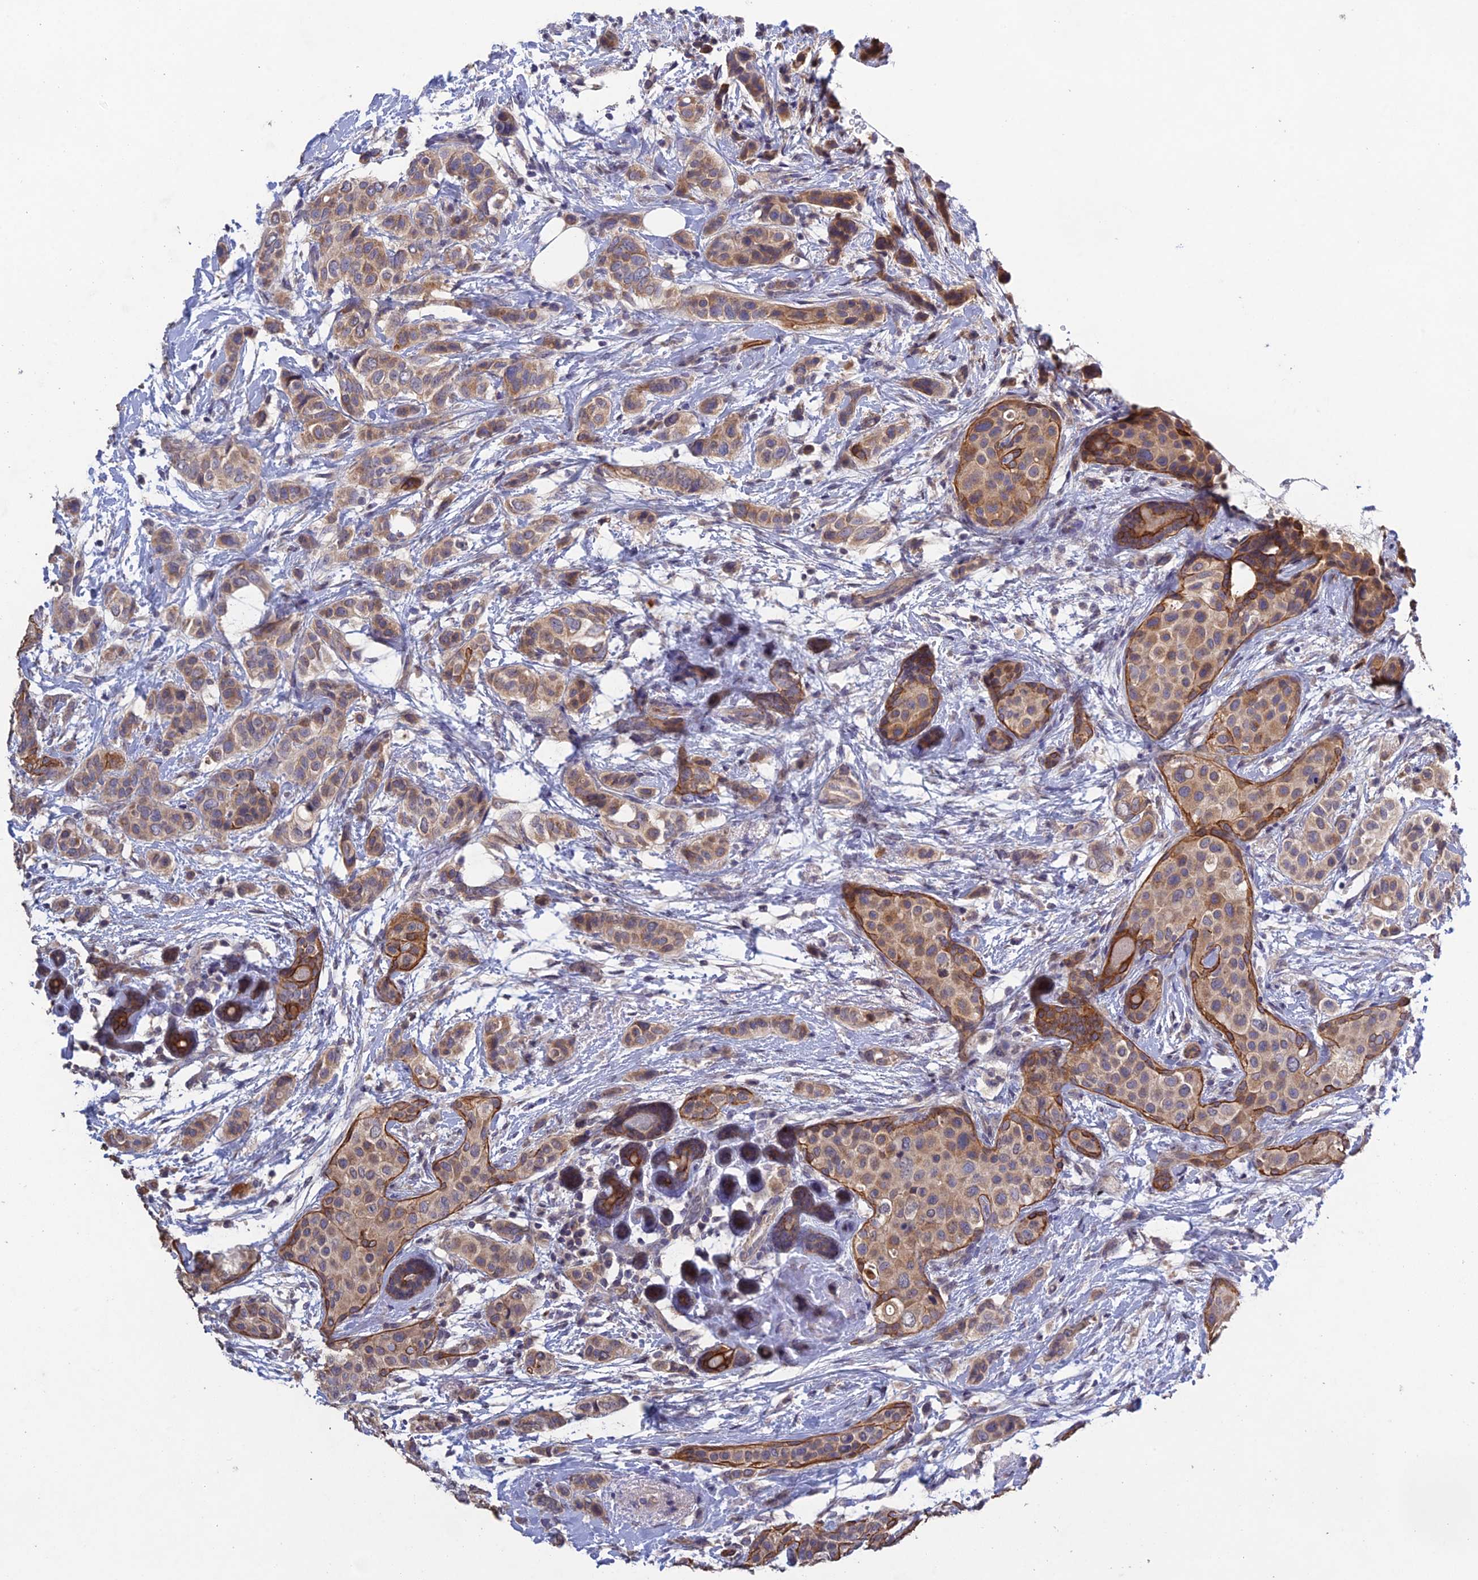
{"staining": {"intensity": "weak", "quantity": ">75%", "location": "cytoplasmic/membranous"}, "tissue": "breast cancer", "cell_type": "Tumor cells", "image_type": "cancer", "snomed": [{"axis": "morphology", "description": "Lobular carcinoma"}, {"axis": "topography", "description": "Breast"}], "caption": "Breast cancer (lobular carcinoma) stained with IHC reveals weak cytoplasmic/membranous staining in approximately >75% of tumor cells. (Brightfield microscopy of DAB IHC at high magnification).", "gene": "SLC39A13", "patient": {"sex": "female", "age": 51}}